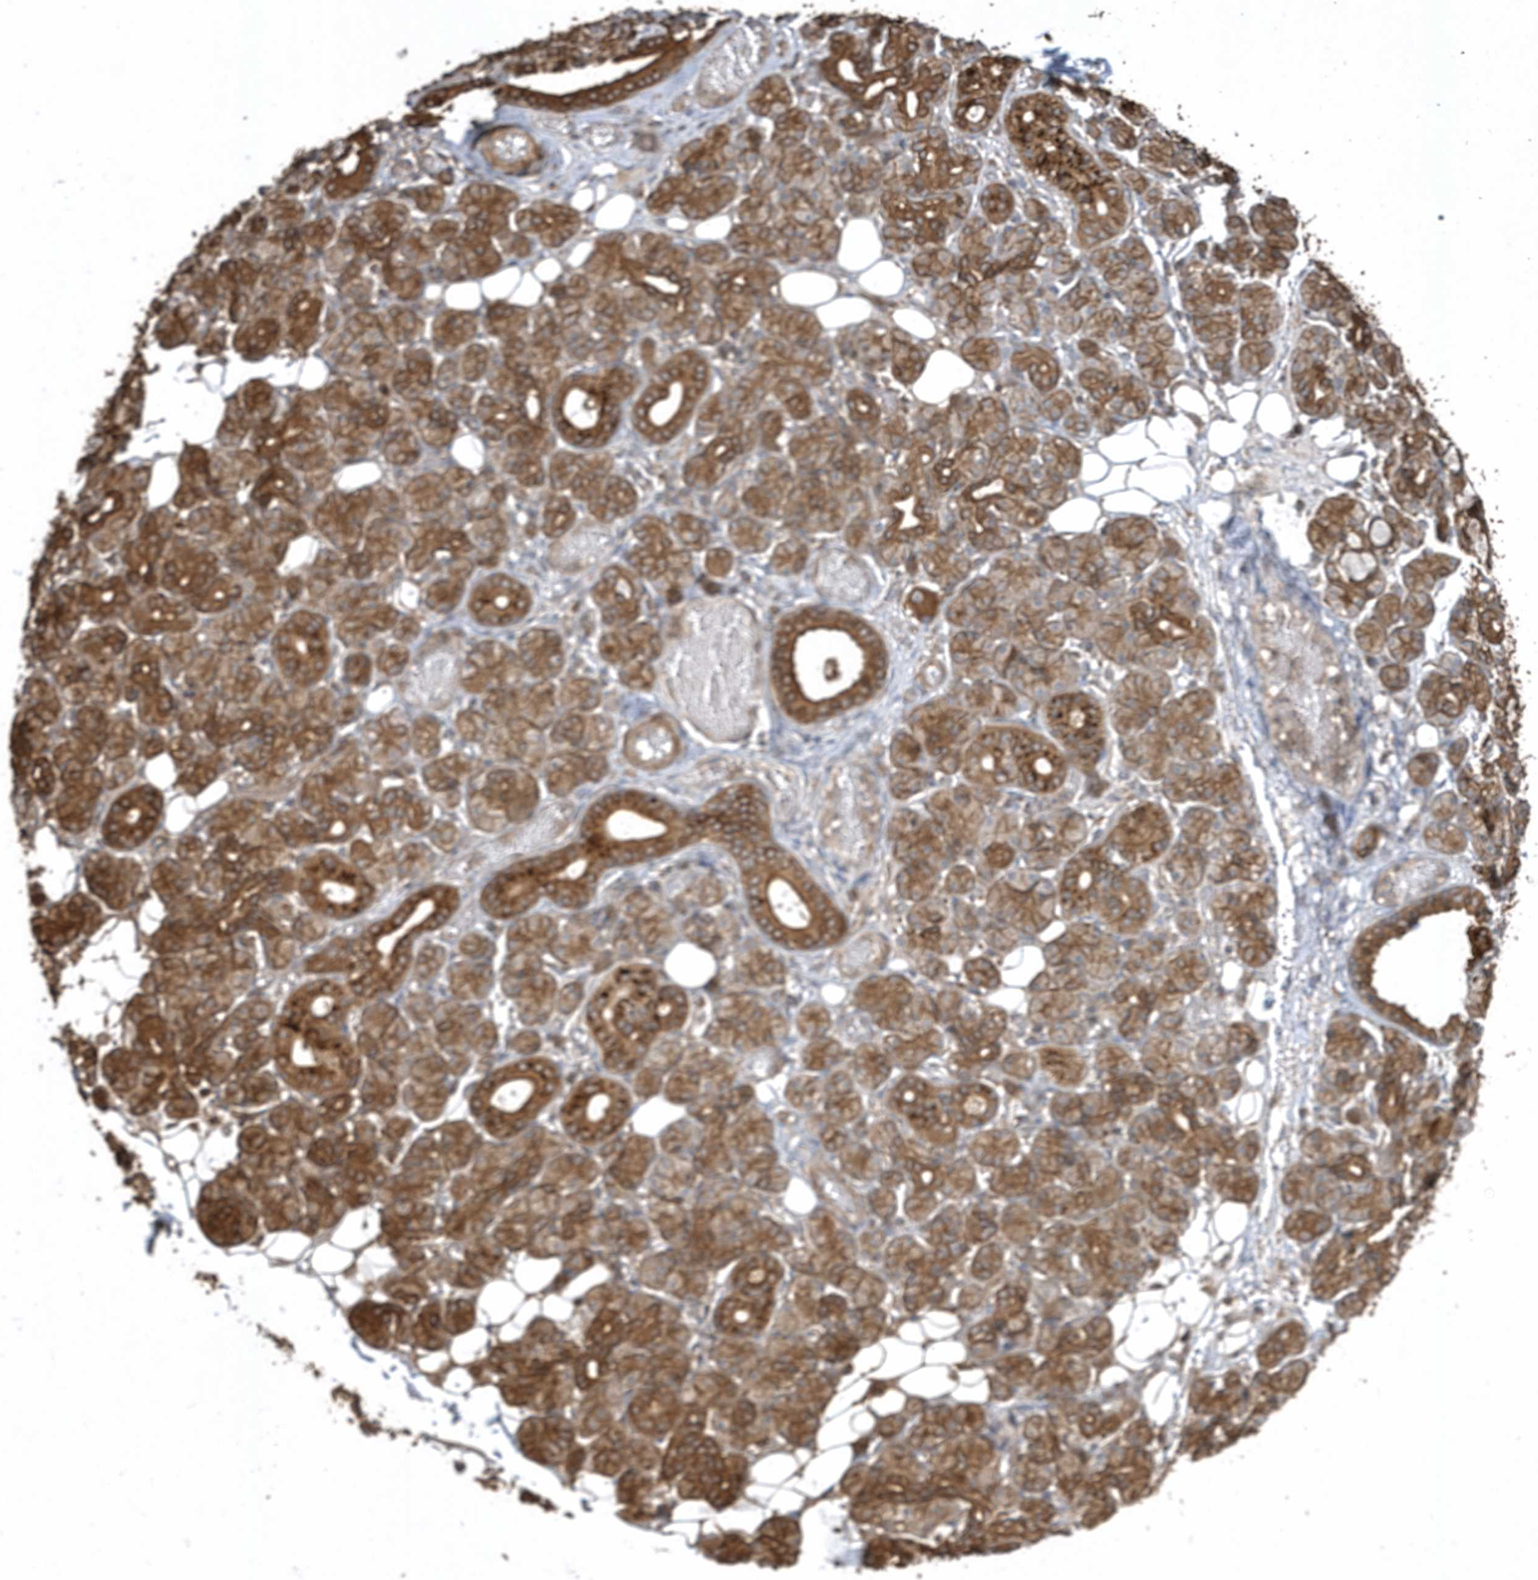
{"staining": {"intensity": "strong", "quantity": "25%-75%", "location": "cytoplasmic/membranous"}, "tissue": "salivary gland", "cell_type": "Glandular cells", "image_type": "normal", "snomed": [{"axis": "morphology", "description": "Normal tissue, NOS"}, {"axis": "topography", "description": "Salivary gland"}], "caption": "A high-resolution micrograph shows immunohistochemistry (IHC) staining of benign salivary gland, which shows strong cytoplasmic/membranous expression in approximately 25%-75% of glandular cells. Using DAB (3,3'-diaminobenzidine) (brown) and hematoxylin (blue) stains, captured at high magnification using brightfield microscopy.", "gene": "SENP8", "patient": {"sex": "male", "age": 63}}